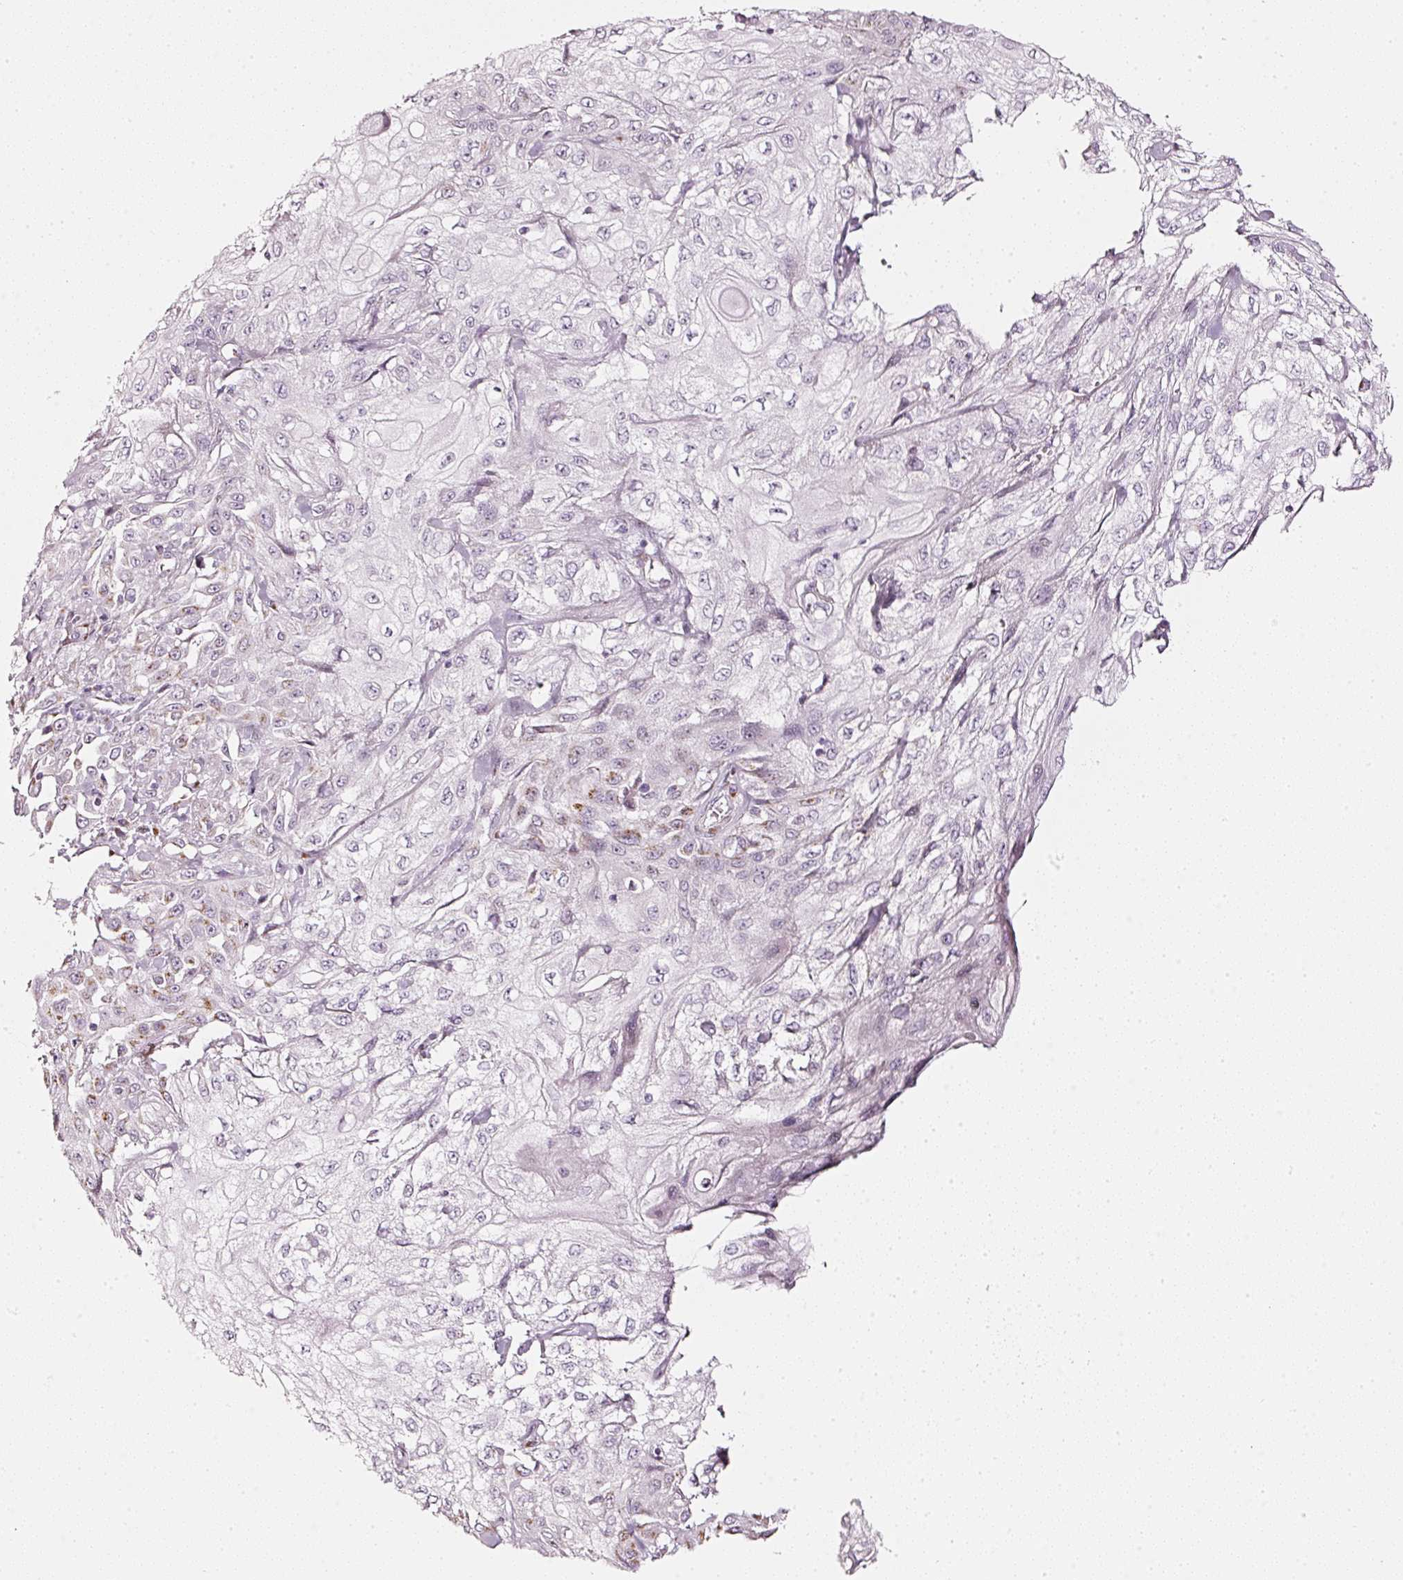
{"staining": {"intensity": "moderate", "quantity": "<25%", "location": "cytoplasmic/membranous"}, "tissue": "skin cancer", "cell_type": "Tumor cells", "image_type": "cancer", "snomed": [{"axis": "morphology", "description": "Squamous cell carcinoma, NOS"}, {"axis": "morphology", "description": "Squamous cell carcinoma, metastatic, NOS"}, {"axis": "topography", "description": "Skin"}, {"axis": "topography", "description": "Lymph node"}], "caption": "The photomicrograph displays a brown stain indicating the presence of a protein in the cytoplasmic/membranous of tumor cells in squamous cell carcinoma (skin).", "gene": "SDF4", "patient": {"sex": "male", "age": 75}}